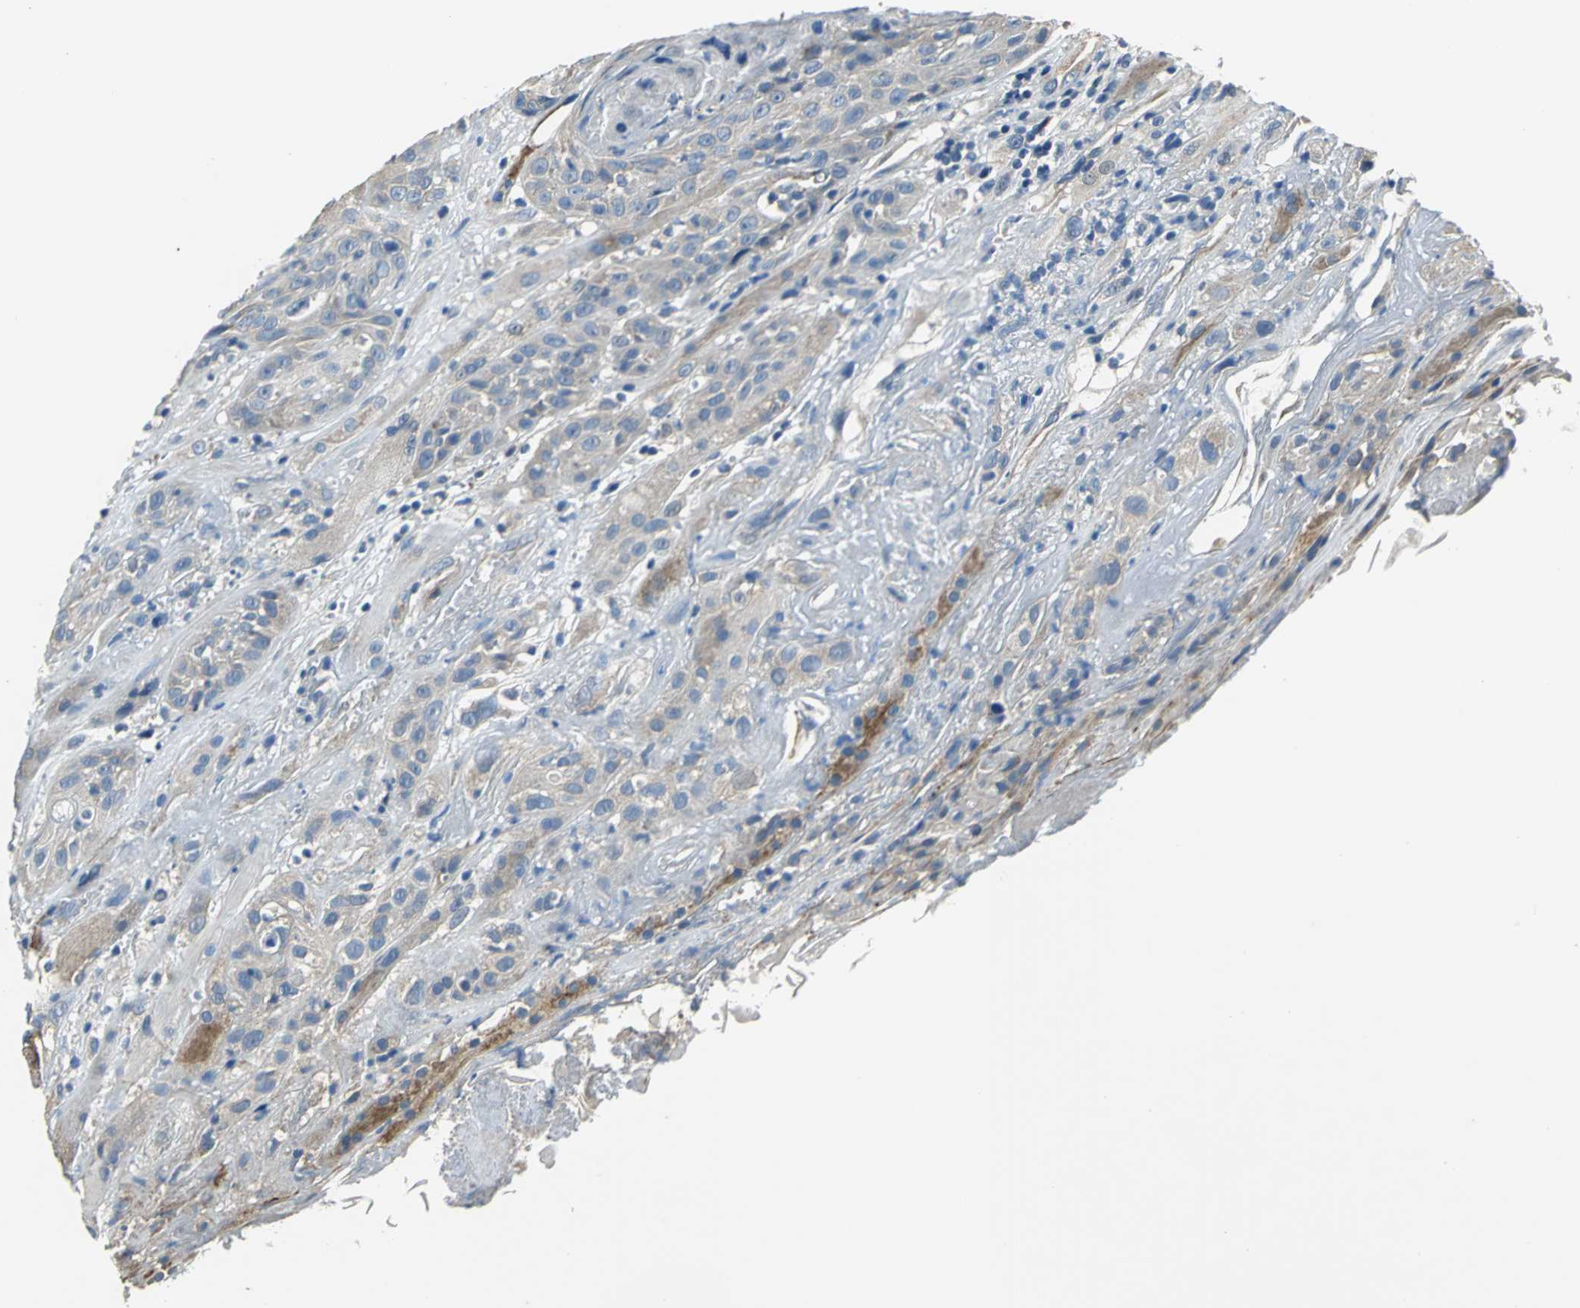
{"staining": {"intensity": "weak", "quantity": "<25%", "location": "cytoplasmic/membranous"}, "tissue": "head and neck cancer", "cell_type": "Tumor cells", "image_type": "cancer", "snomed": [{"axis": "morphology", "description": "Squamous cell carcinoma, NOS"}, {"axis": "topography", "description": "Head-Neck"}], "caption": "Tumor cells show no significant expression in squamous cell carcinoma (head and neck). Nuclei are stained in blue.", "gene": "SLC16A7", "patient": {"sex": "female", "age": 84}}